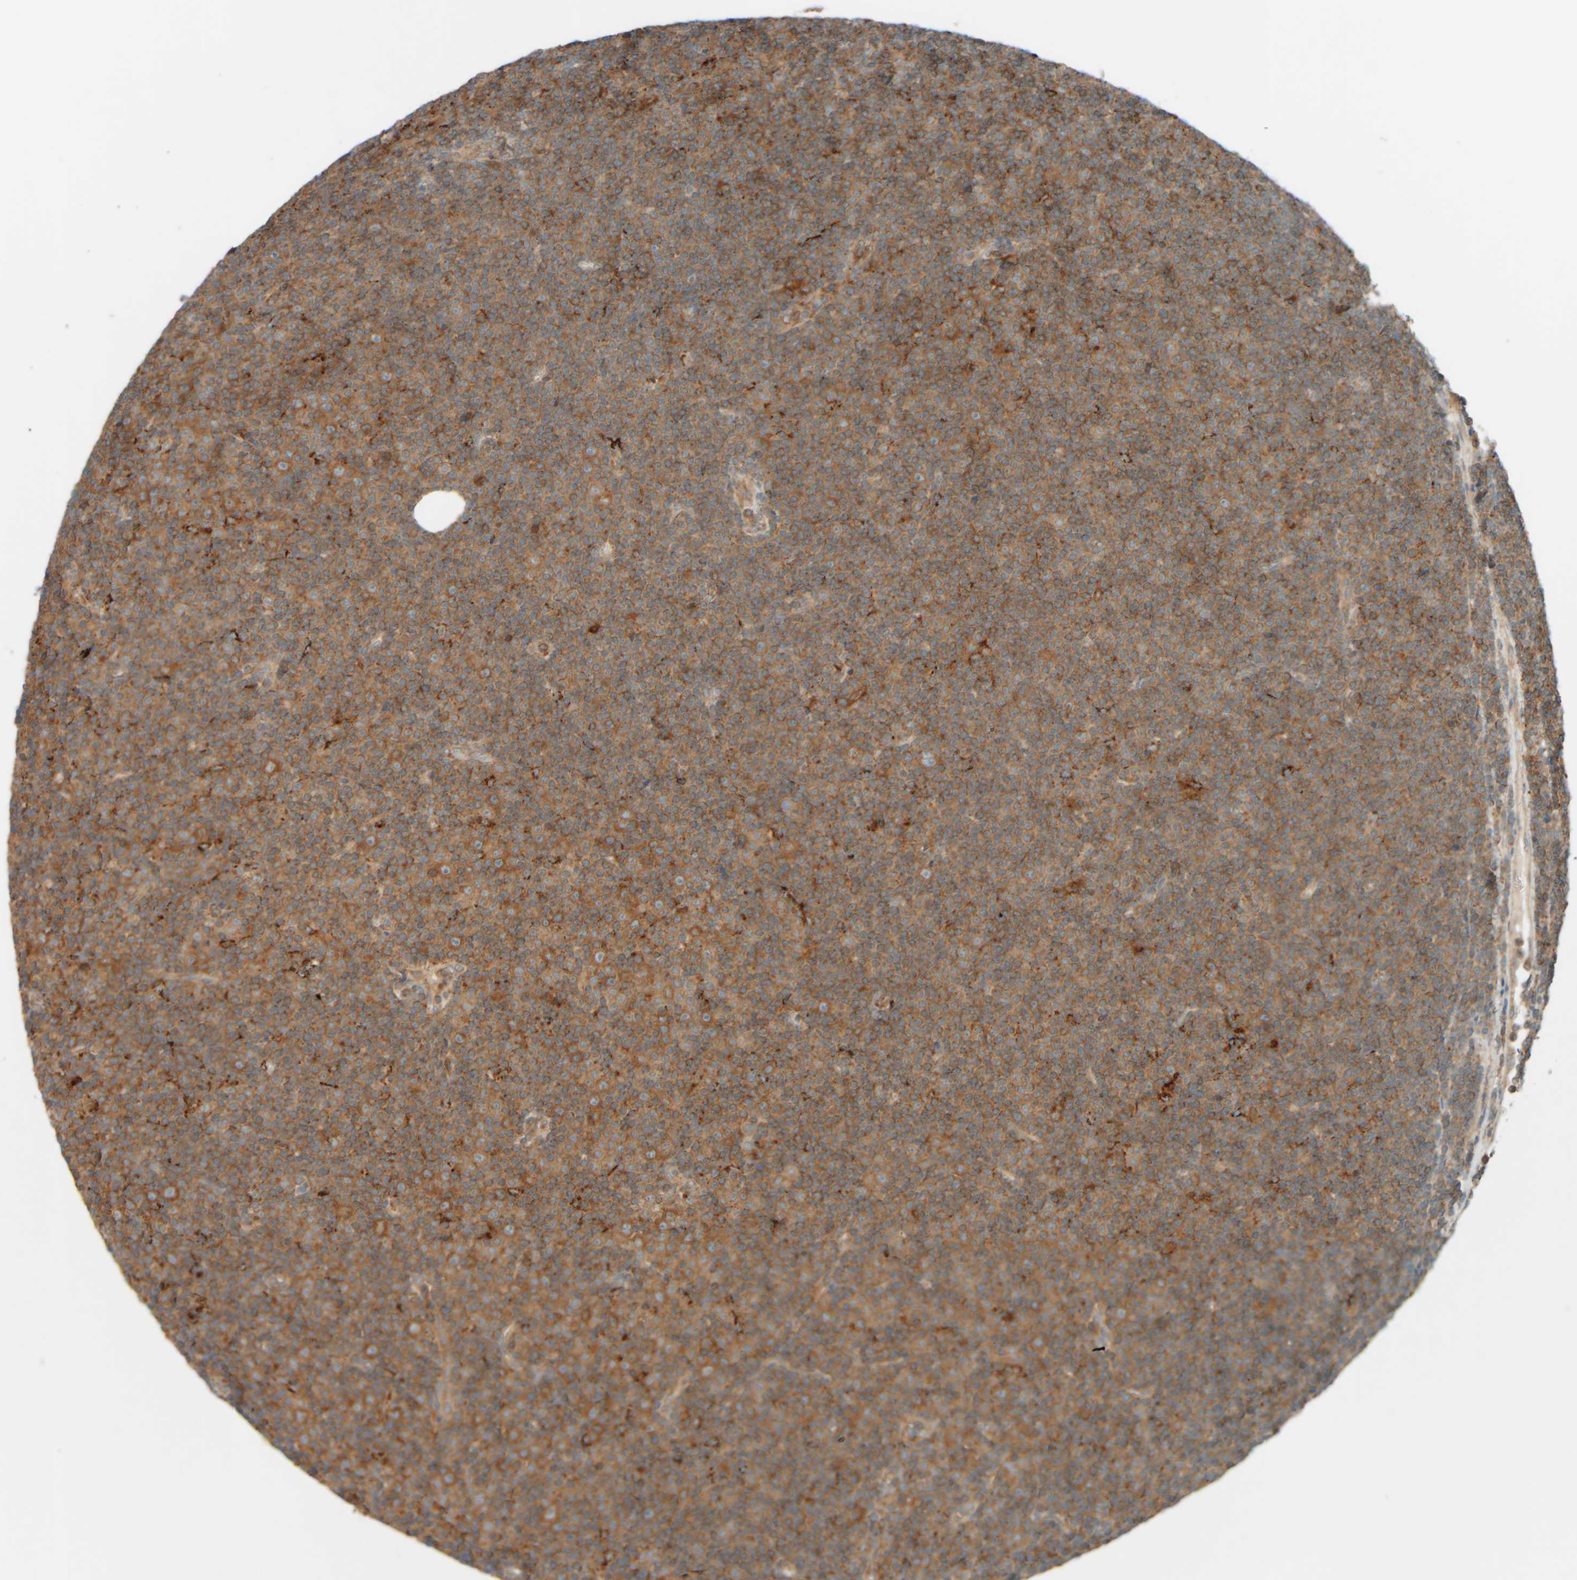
{"staining": {"intensity": "moderate", "quantity": ">75%", "location": "cytoplasmic/membranous"}, "tissue": "lymphoma", "cell_type": "Tumor cells", "image_type": "cancer", "snomed": [{"axis": "morphology", "description": "Malignant lymphoma, non-Hodgkin's type, Low grade"}, {"axis": "topography", "description": "Lymph node"}], "caption": "Lymphoma stained with a brown dye exhibits moderate cytoplasmic/membranous positive expression in approximately >75% of tumor cells.", "gene": "SPAG5", "patient": {"sex": "female", "age": 67}}